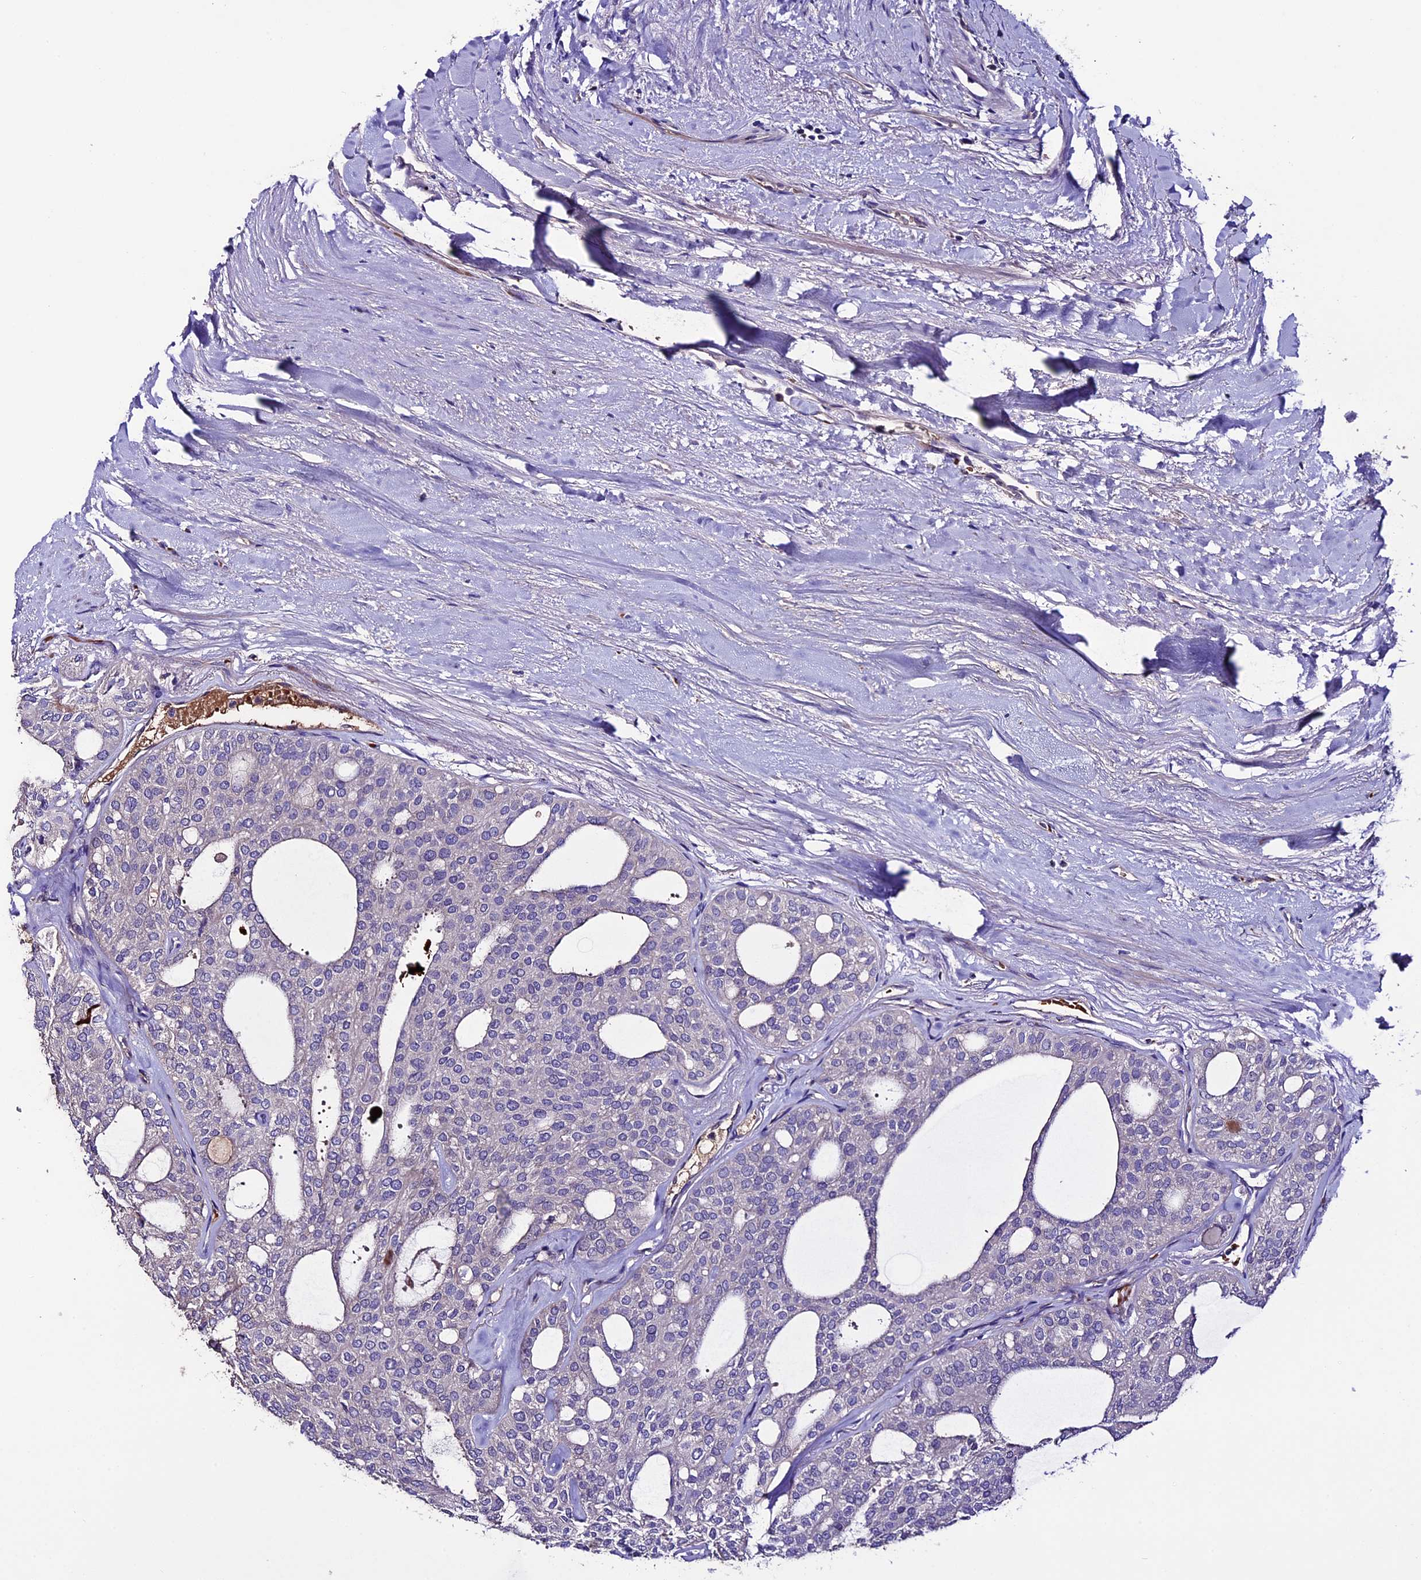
{"staining": {"intensity": "weak", "quantity": "<25%", "location": "cytoplasmic/membranous"}, "tissue": "thyroid cancer", "cell_type": "Tumor cells", "image_type": "cancer", "snomed": [{"axis": "morphology", "description": "Follicular adenoma carcinoma, NOS"}, {"axis": "topography", "description": "Thyroid gland"}], "caption": "DAB (3,3'-diaminobenzidine) immunohistochemical staining of human thyroid cancer (follicular adenoma carcinoma) shows no significant staining in tumor cells.", "gene": "TCP11L2", "patient": {"sex": "male", "age": 75}}